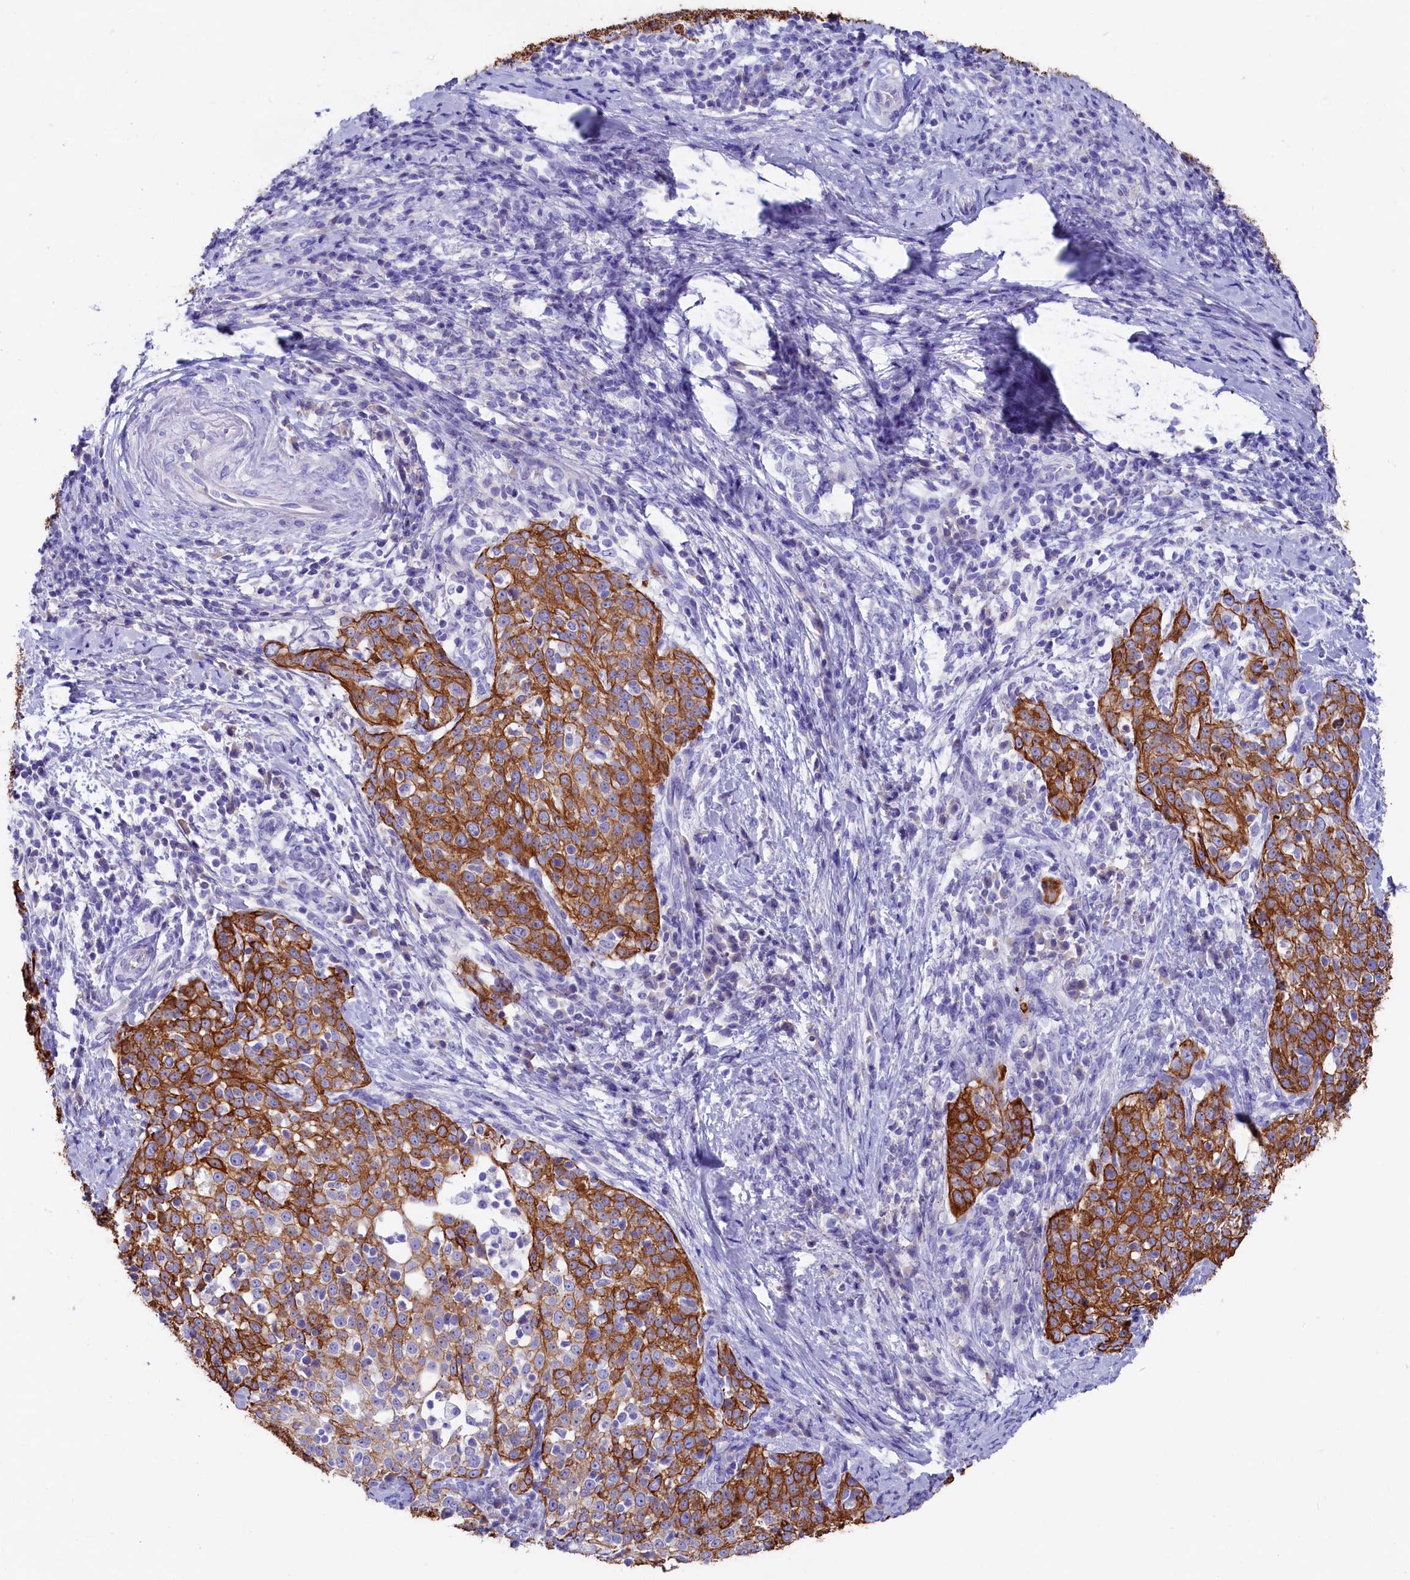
{"staining": {"intensity": "strong", "quantity": ">75%", "location": "cytoplasmic/membranous"}, "tissue": "cervical cancer", "cell_type": "Tumor cells", "image_type": "cancer", "snomed": [{"axis": "morphology", "description": "Squamous cell carcinoma, NOS"}, {"axis": "topography", "description": "Cervix"}], "caption": "High-power microscopy captured an immunohistochemistry histopathology image of squamous cell carcinoma (cervical), revealing strong cytoplasmic/membranous staining in approximately >75% of tumor cells. The staining was performed using DAB (3,3'-diaminobenzidine) to visualize the protein expression in brown, while the nuclei were stained in blue with hematoxylin (Magnification: 20x).", "gene": "SULT2A1", "patient": {"sex": "female", "age": 57}}